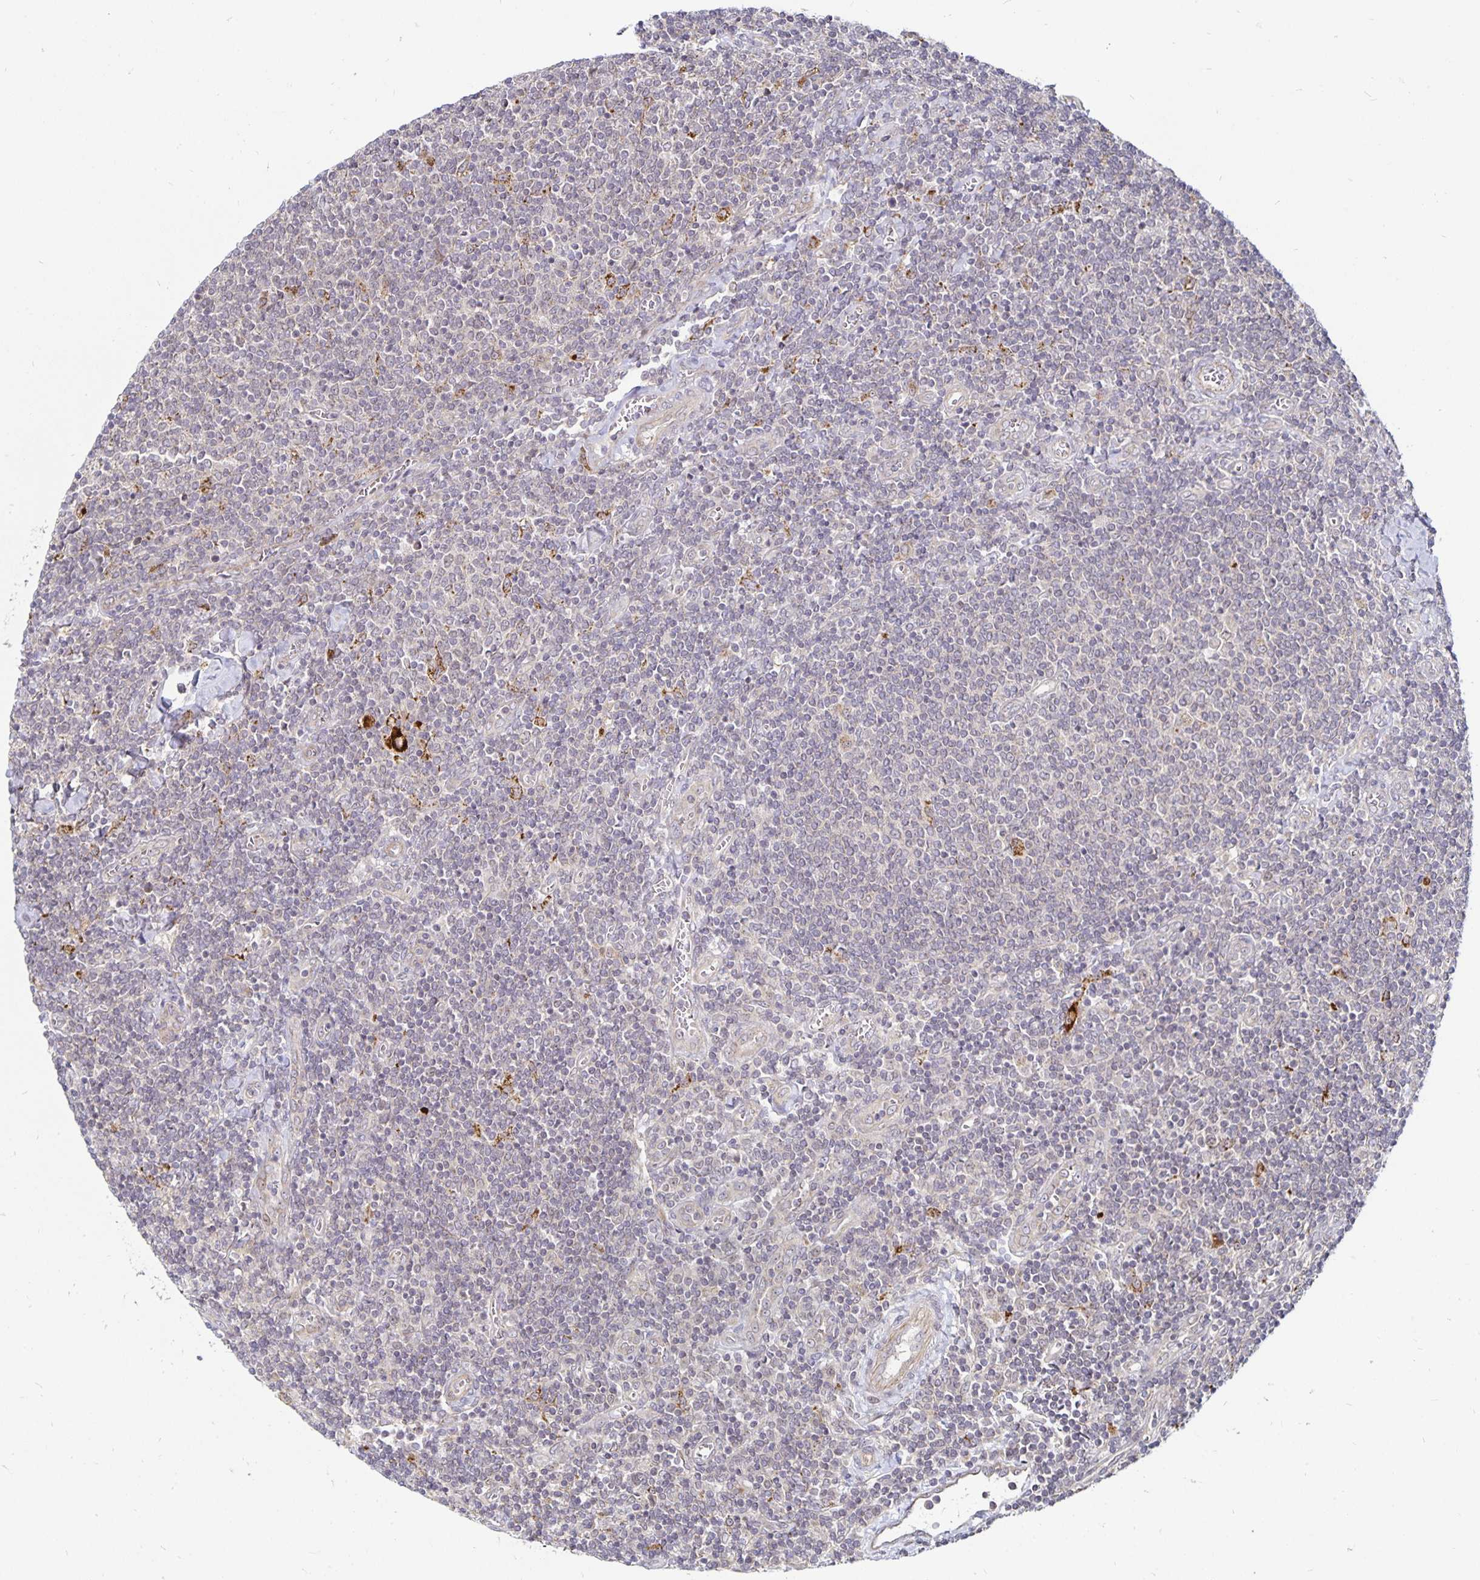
{"staining": {"intensity": "negative", "quantity": "none", "location": "none"}, "tissue": "lymphoma", "cell_type": "Tumor cells", "image_type": "cancer", "snomed": [{"axis": "morphology", "description": "Malignant lymphoma, non-Hodgkin's type, Low grade"}, {"axis": "topography", "description": "Lymph node"}], "caption": "This is an immunohistochemistry (IHC) histopathology image of low-grade malignant lymphoma, non-Hodgkin's type. There is no positivity in tumor cells.", "gene": "CYP27A1", "patient": {"sex": "male", "age": 52}}